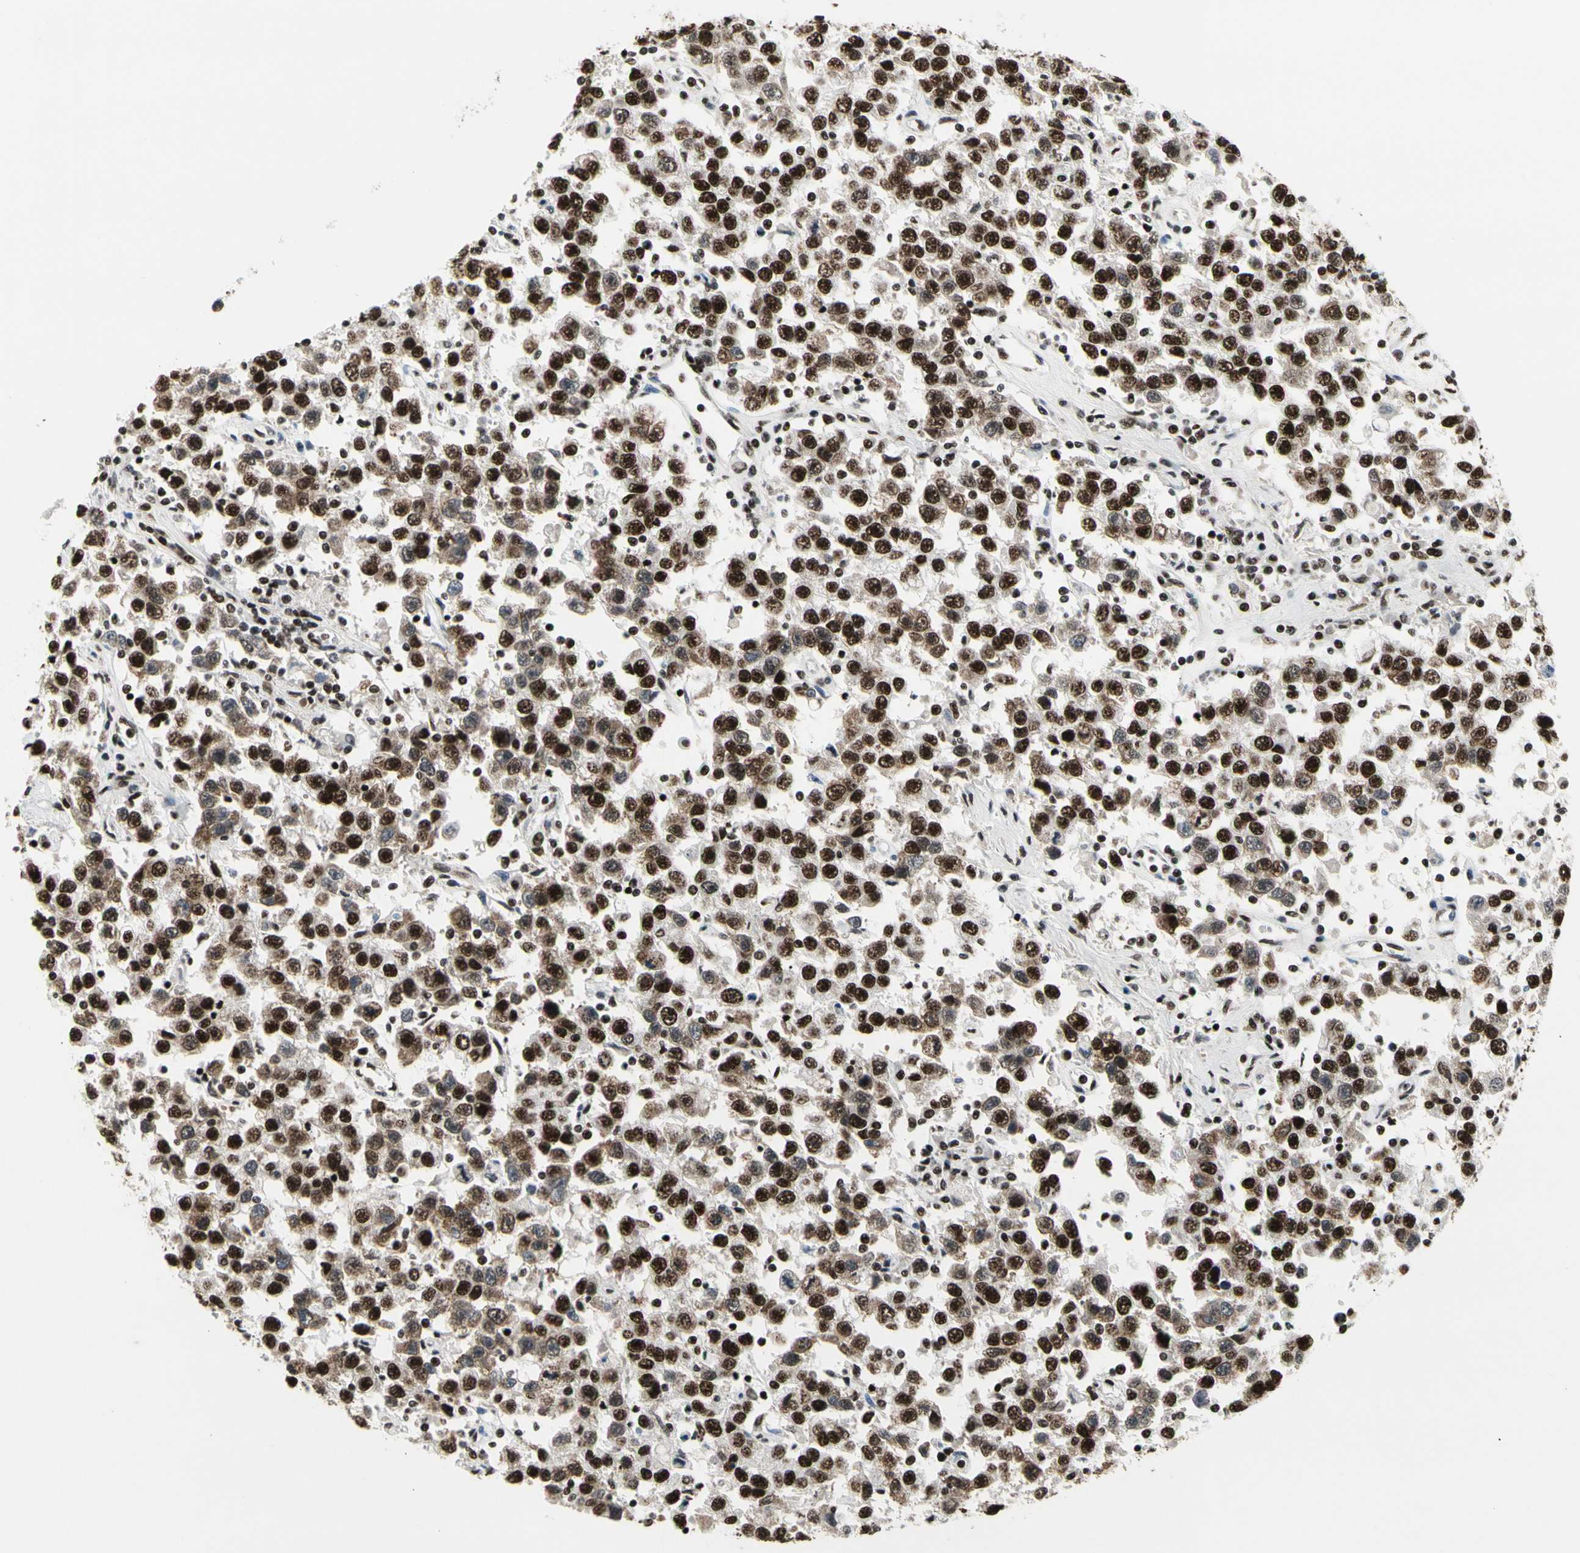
{"staining": {"intensity": "strong", "quantity": ">75%", "location": "cytoplasmic/membranous,nuclear"}, "tissue": "testis cancer", "cell_type": "Tumor cells", "image_type": "cancer", "snomed": [{"axis": "morphology", "description": "Seminoma, NOS"}, {"axis": "topography", "description": "Testis"}], "caption": "DAB immunohistochemical staining of human testis cancer exhibits strong cytoplasmic/membranous and nuclear protein staining in about >75% of tumor cells.", "gene": "SRSF11", "patient": {"sex": "male", "age": 41}}